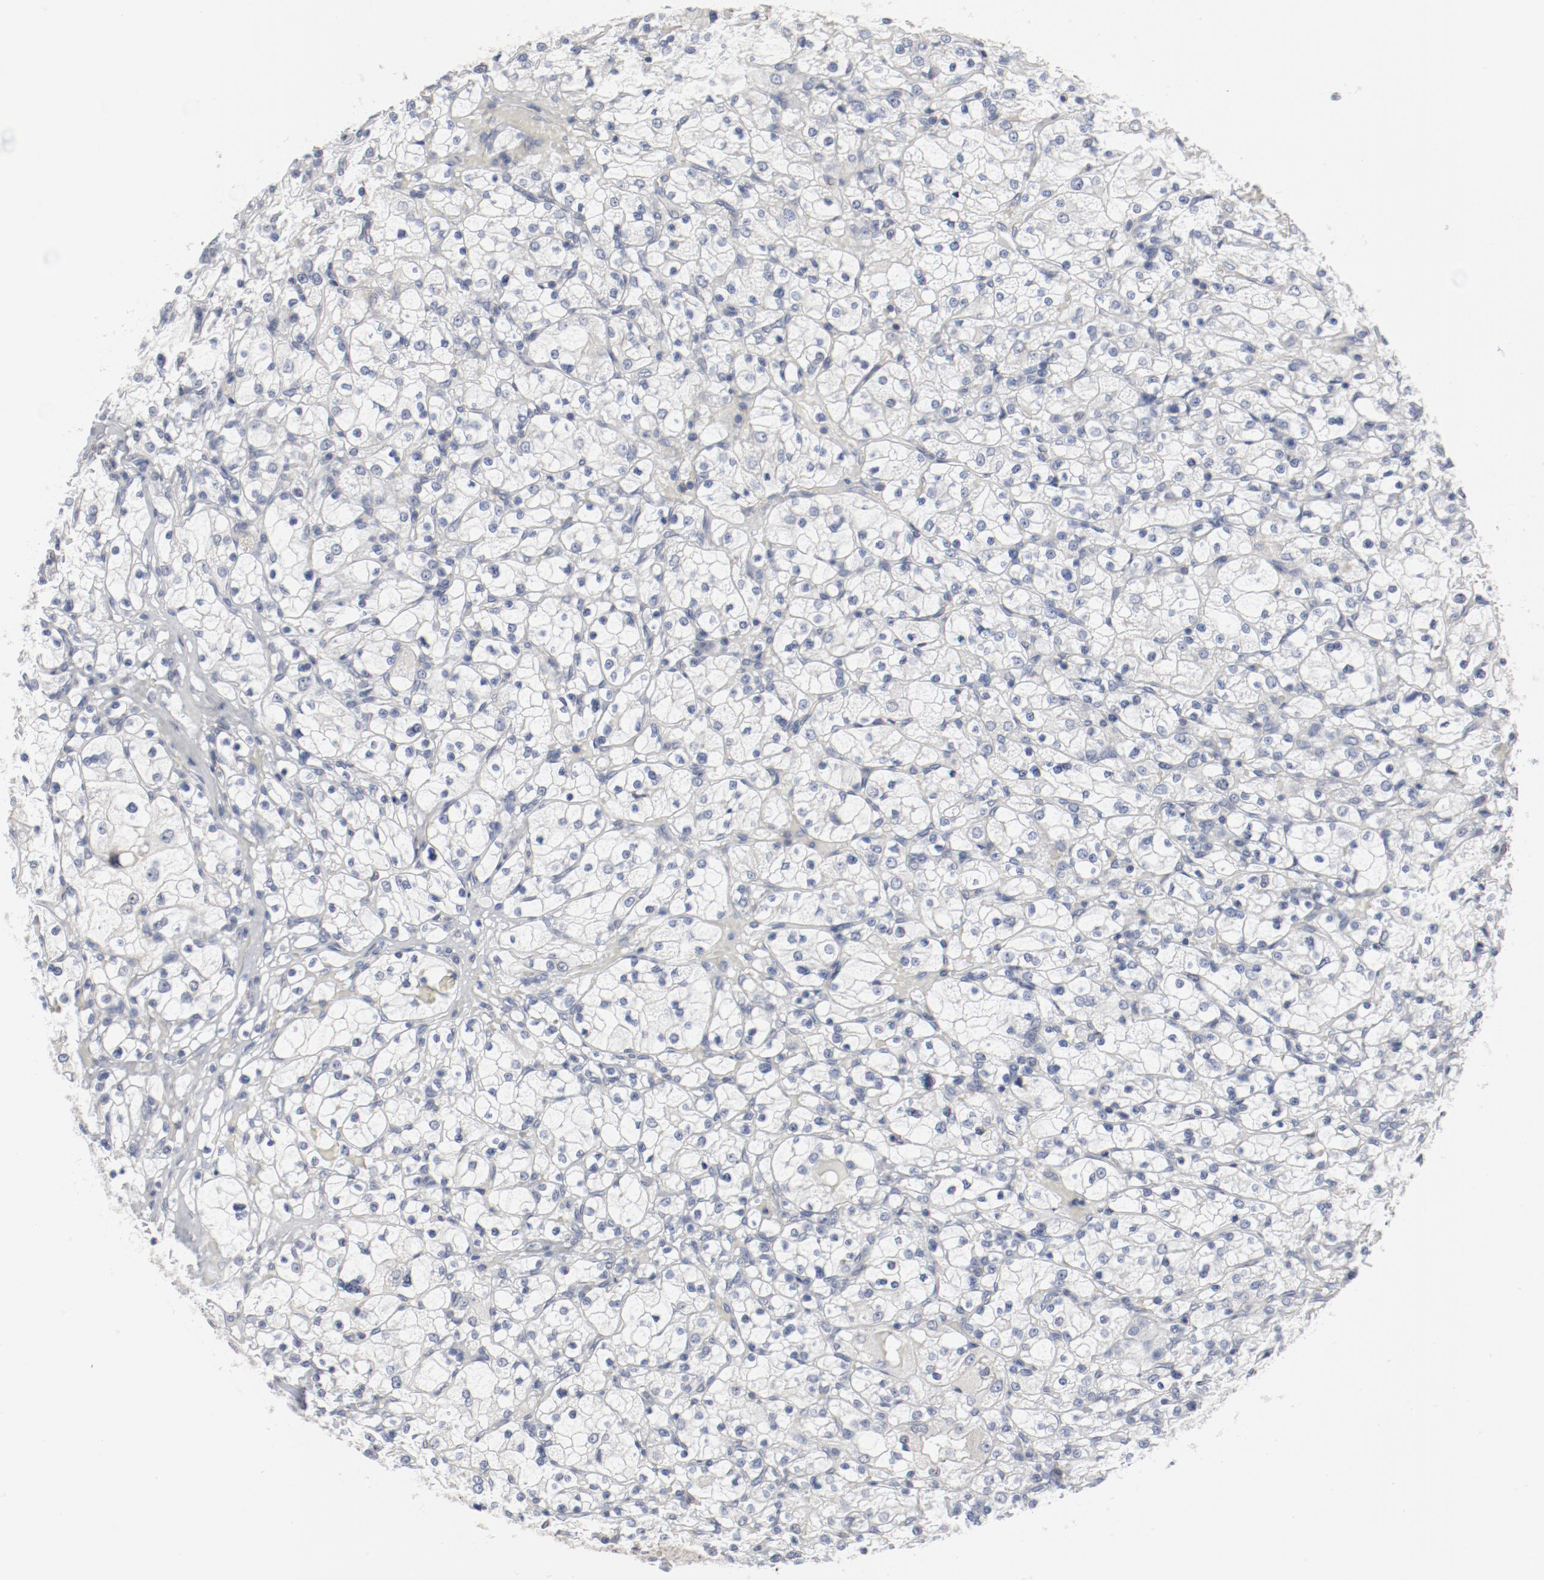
{"staining": {"intensity": "negative", "quantity": "none", "location": "none"}, "tissue": "renal cancer", "cell_type": "Tumor cells", "image_type": "cancer", "snomed": [{"axis": "morphology", "description": "Adenocarcinoma, NOS"}, {"axis": "topography", "description": "Kidney"}], "caption": "This micrograph is of renal cancer (adenocarcinoma) stained with immunohistochemistry (IHC) to label a protein in brown with the nuclei are counter-stained blue. There is no staining in tumor cells.", "gene": "CDK1", "patient": {"sex": "female", "age": 83}}